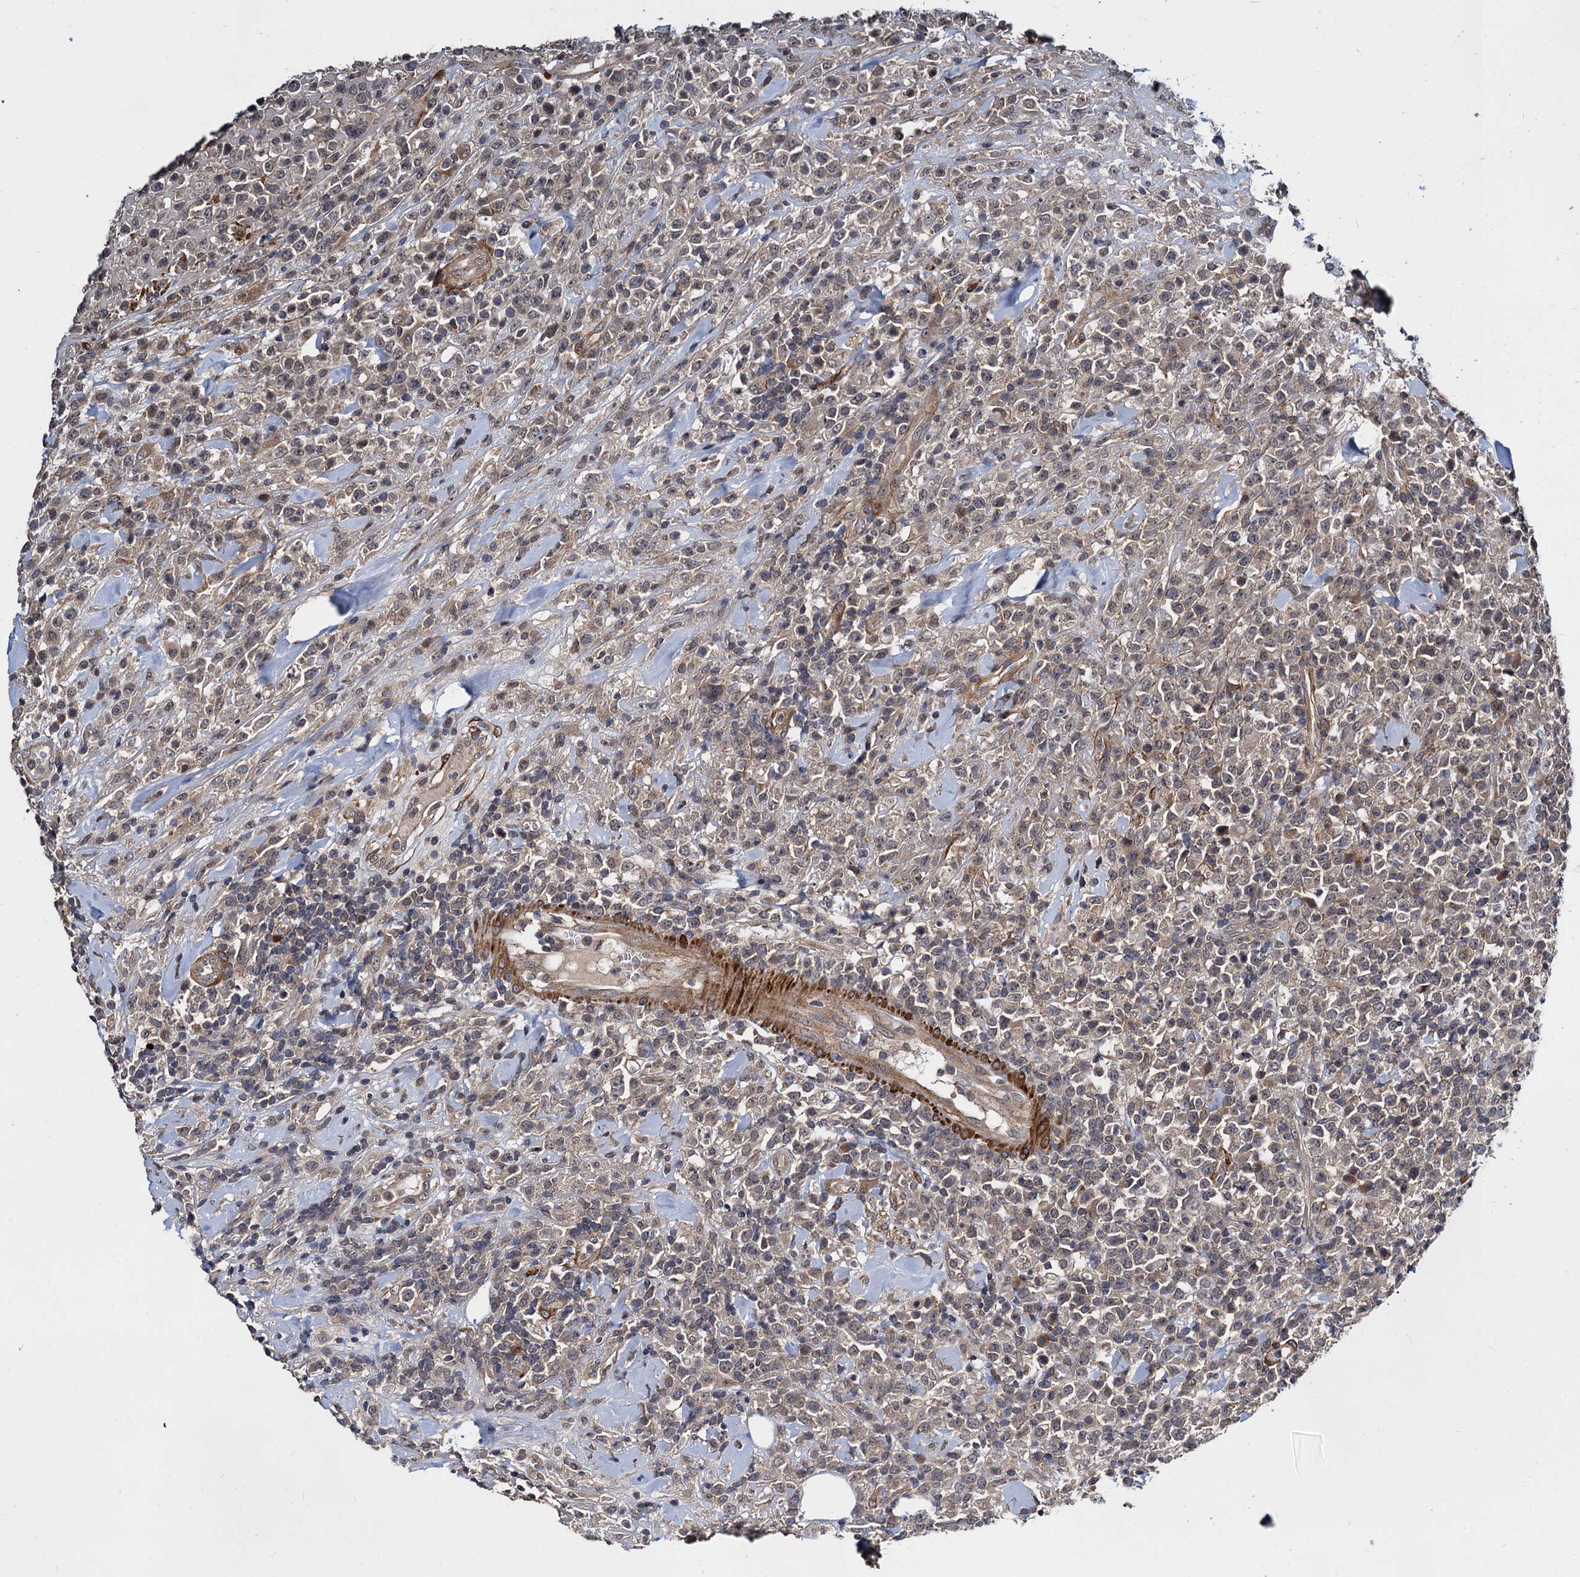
{"staining": {"intensity": "weak", "quantity": ">75%", "location": "cytoplasmic/membranous"}, "tissue": "lymphoma", "cell_type": "Tumor cells", "image_type": "cancer", "snomed": [{"axis": "morphology", "description": "Malignant lymphoma, non-Hodgkin's type, High grade"}, {"axis": "topography", "description": "Colon"}], "caption": "Immunohistochemical staining of human malignant lymphoma, non-Hodgkin's type (high-grade) demonstrates weak cytoplasmic/membranous protein expression in about >75% of tumor cells. The staining was performed using DAB to visualize the protein expression in brown, while the nuclei were stained in blue with hematoxylin (Magnification: 20x).", "gene": "ARHGAP42", "patient": {"sex": "female", "age": 53}}